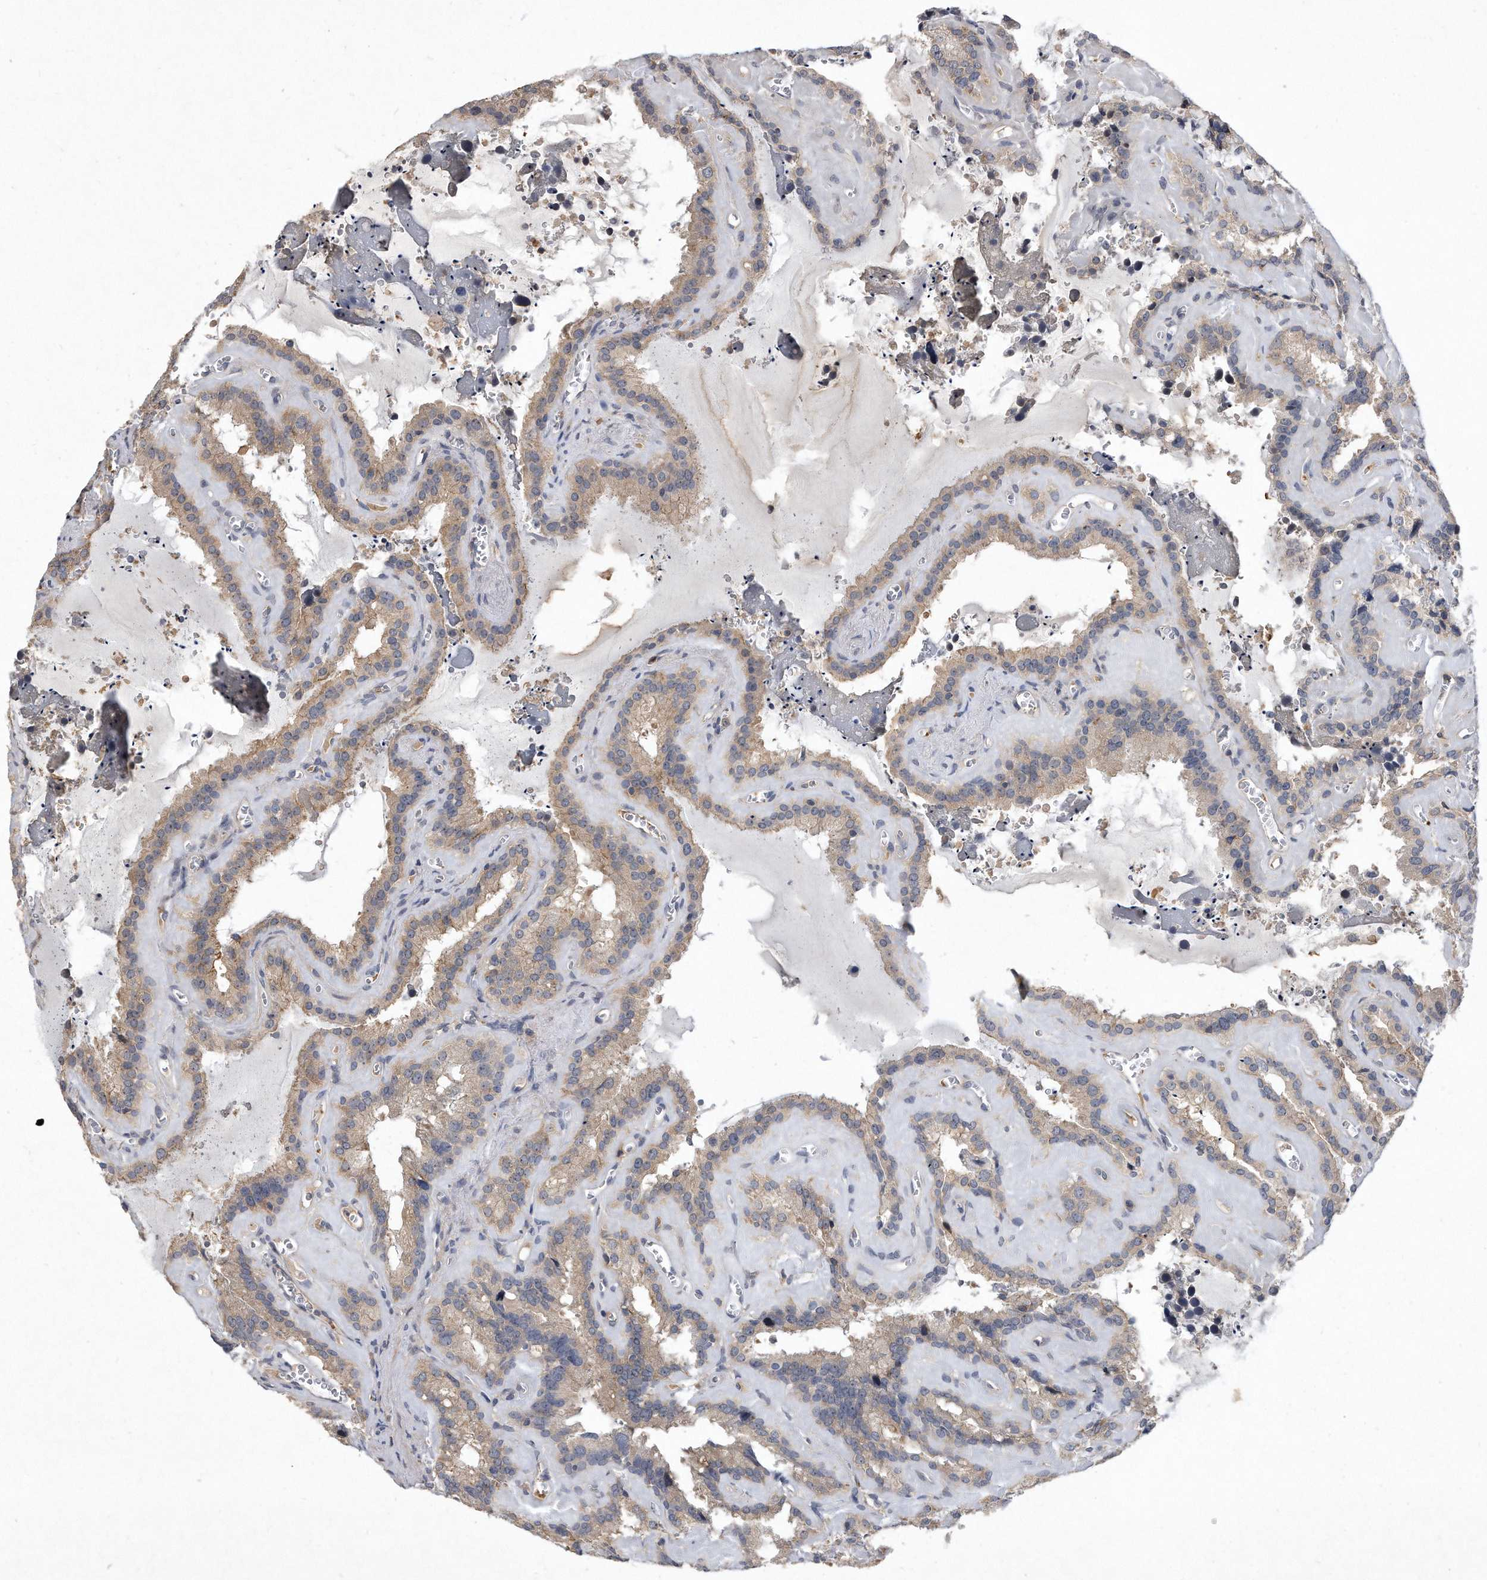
{"staining": {"intensity": "weak", "quantity": ">75%", "location": "cytoplasmic/membranous"}, "tissue": "seminal vesicle", "cell_type": "Glandular cells", "image_type": "normal", "snomed": [{"axis": "morphology", "description": "Normal tissue, NOS"}, {"axis": "topography", "description": "Prostate"}, {"axis": "topography", "description": "Seminal veicle"}], "caption": "Protein staining shows weak cytoplasmic/membranous expression in approximately >75% of glandular cells in benign seminal vesicle.", "gene": "PGBD2", "patient": {"sex": "male", "age": 59}}